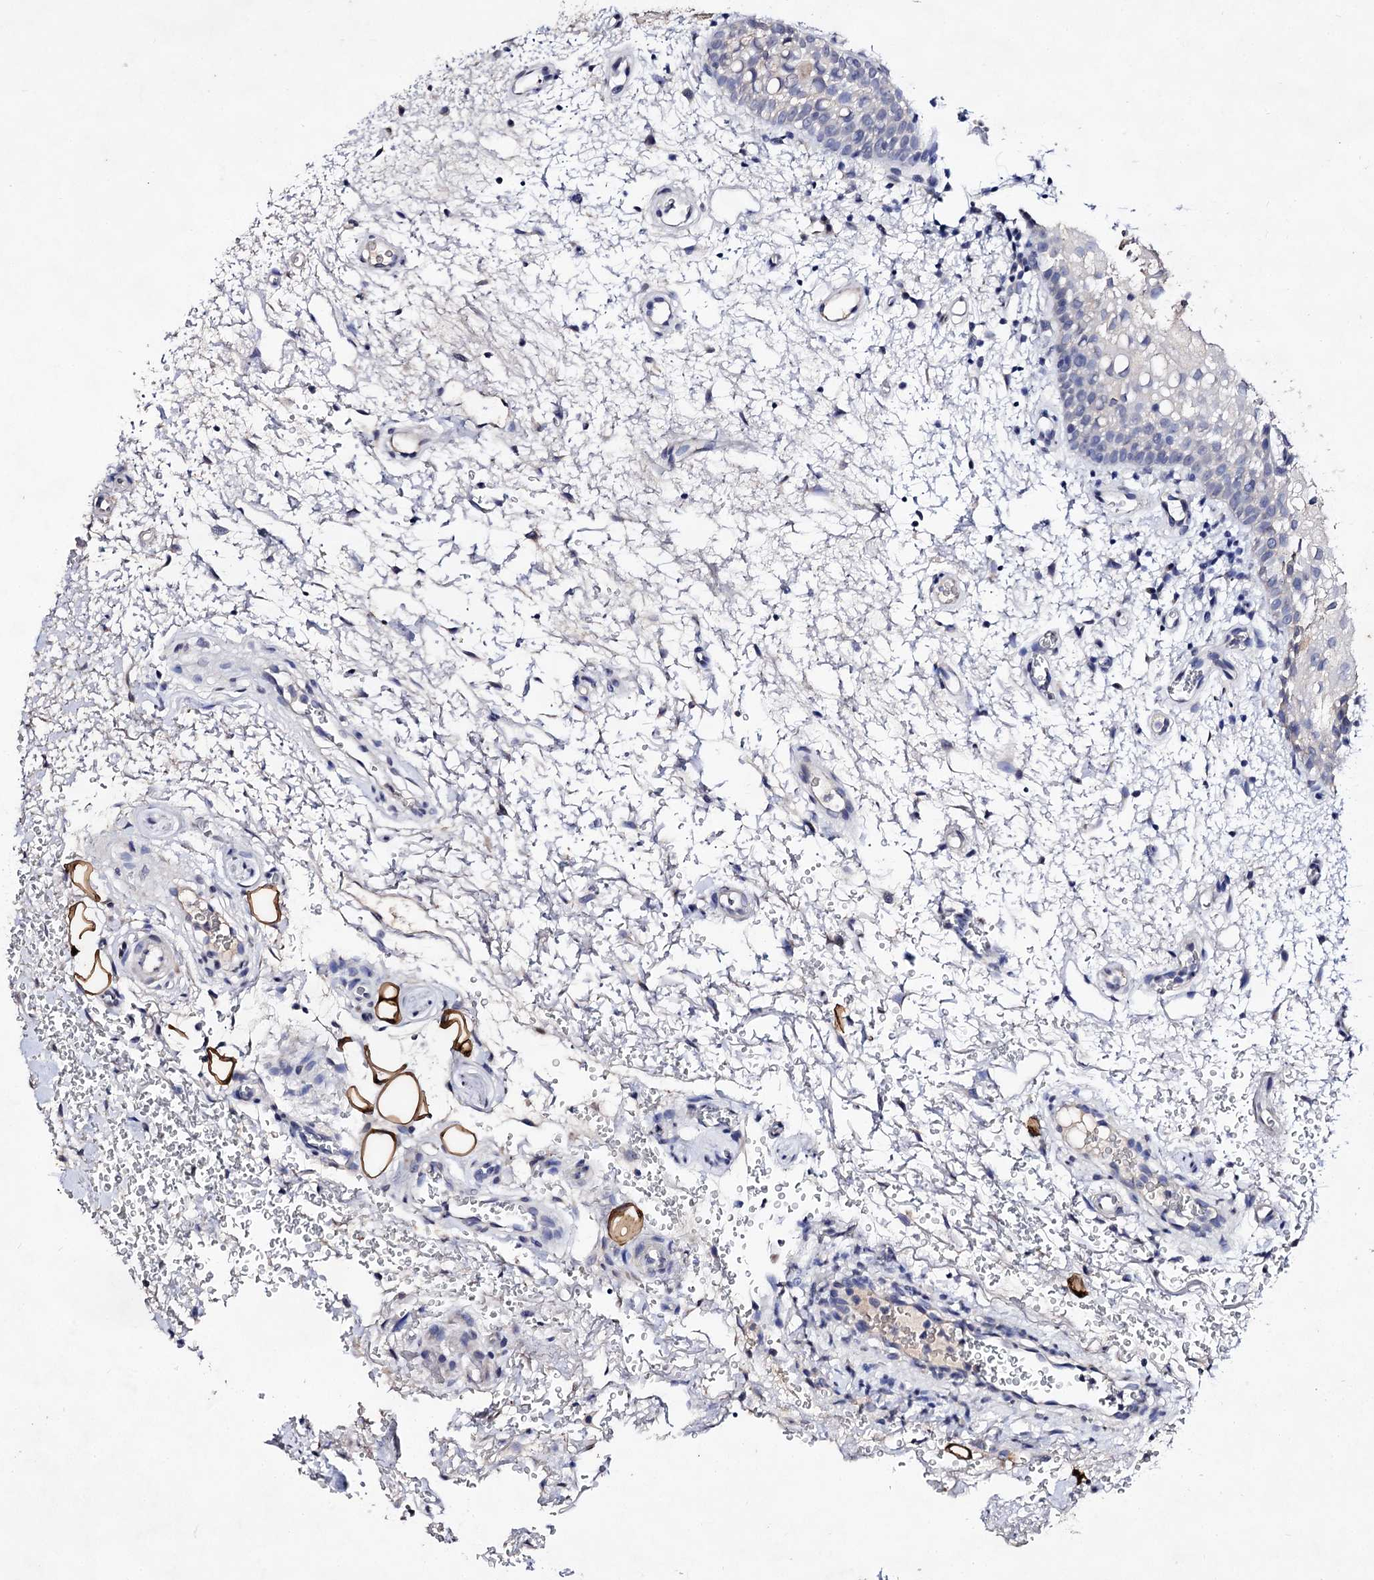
{"staining": {"intensity": "negative", "quantity": "none", "location": "none"}, "tissue": "oral mucosa", "cell_type": "Squamous epithelial cells", "image_type": "normal", "snomed": [{"axis": "morphology", "description": "Normal tissue, NOS"}, {"axis": "morphology", "description": "Squamous cell carcinoma, NOS"}, {"axis": "topography", "description": "Oral tissue"}, {"axis": "topography", "description": "Head-Neck"}], "caption": "Immunohistochemical staining of unremarkable oral mucosa reveals no significant staining in squamous epithelial cells.", "gene": "PLIN1", "patient": {"sex": "male", "age": 68}}